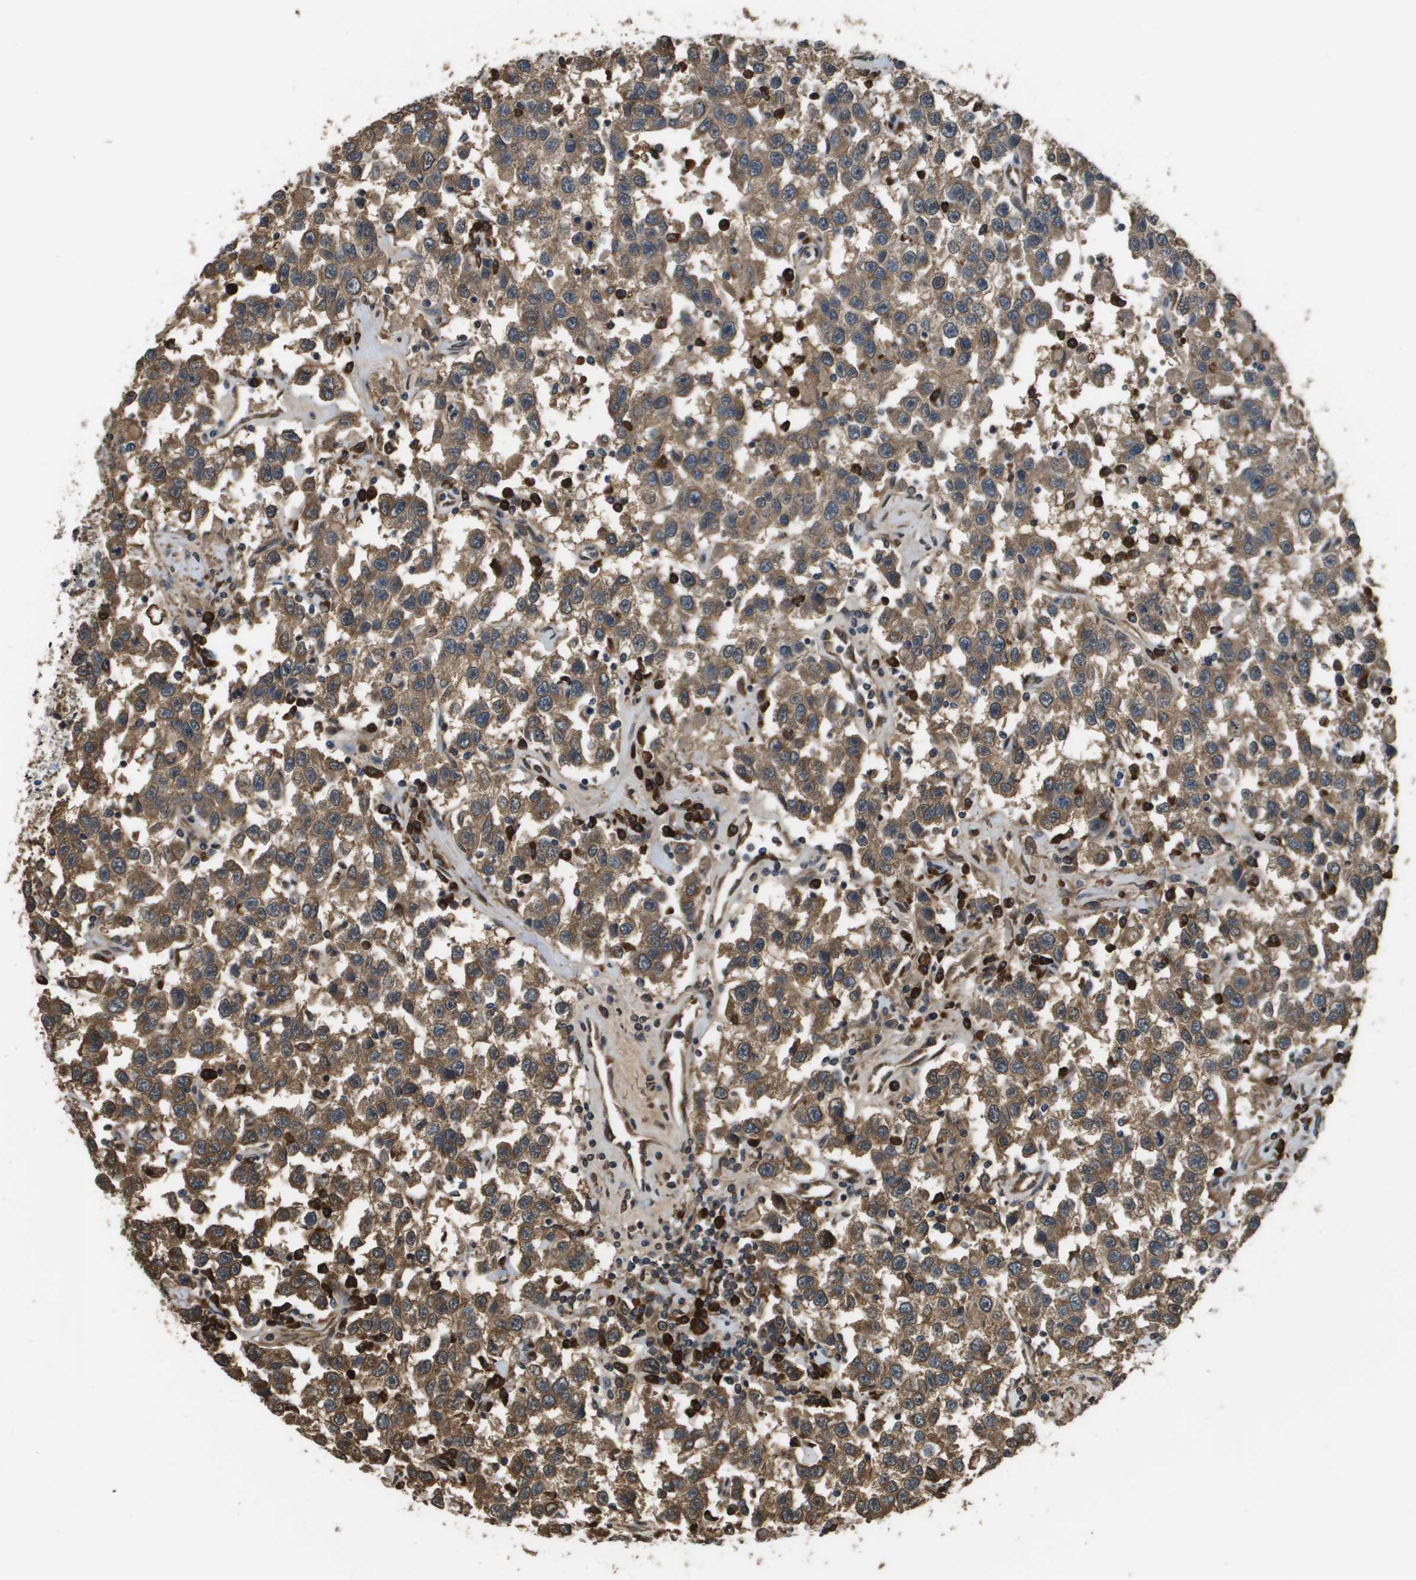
{"staining": {"intensity": "moderate", "quantity": ">75%", "location": "cytoplasmic/membranous"}, "tissue": "testis cancer", "cell_type": "Tumor cells", "image_type": "cancer", "snomed": [{"axis": "morphology", "description": "Seminoma, NOS"}, {"axis": "topography", "description": "Testis"}], "caption": "Immunohistochemistry (DAB (3,3'-diaminobenzidine)) staining of testis cancer (seminoma) shows moderate cytoplasmic/membranous protein expression in approximately >75% of tumor cells.", "gene": "SEC62", "patient": {"sex": "male", "age": 41}}